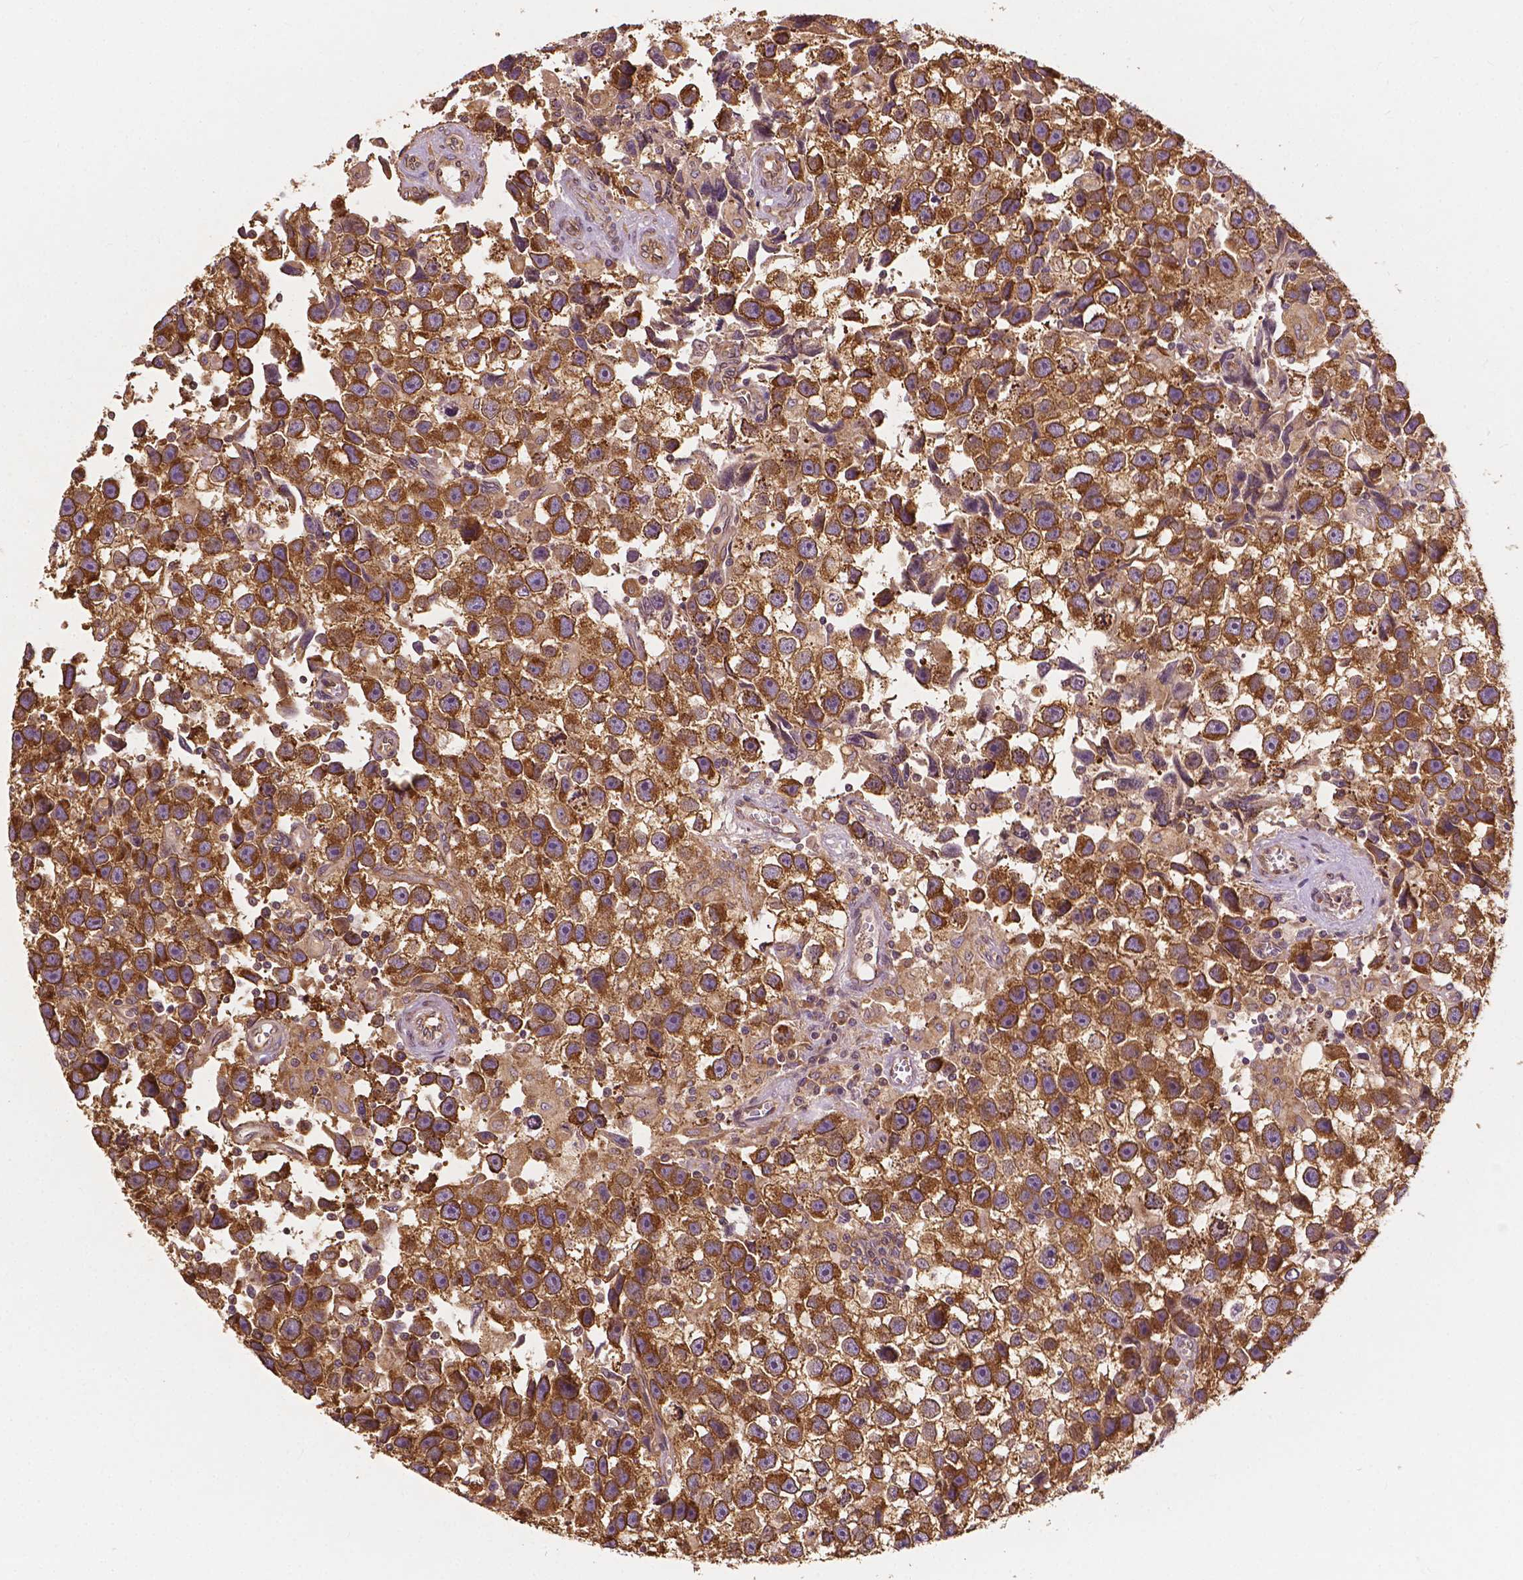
{"staining": {"intensity": "strong", "quantity": ">75%", "location": "cytoplasmic/membranous"}, "tissue": "testis cancer", "cell_type": "Tumor cells", "image_type": "cancer", "snomed": [{"axis": "morphology", "description": "Seminoma, NOS"}, {"axis": "topography", "description": "Testis"}], "caption": "Testis cancer (seminoma) stained for a protein (brown) shows strong cytoplasmic/membranous positive expression in about >75% of tumor cells.", "gene": "G3BP1", "patient": {"sex": "male", "age": 43}}